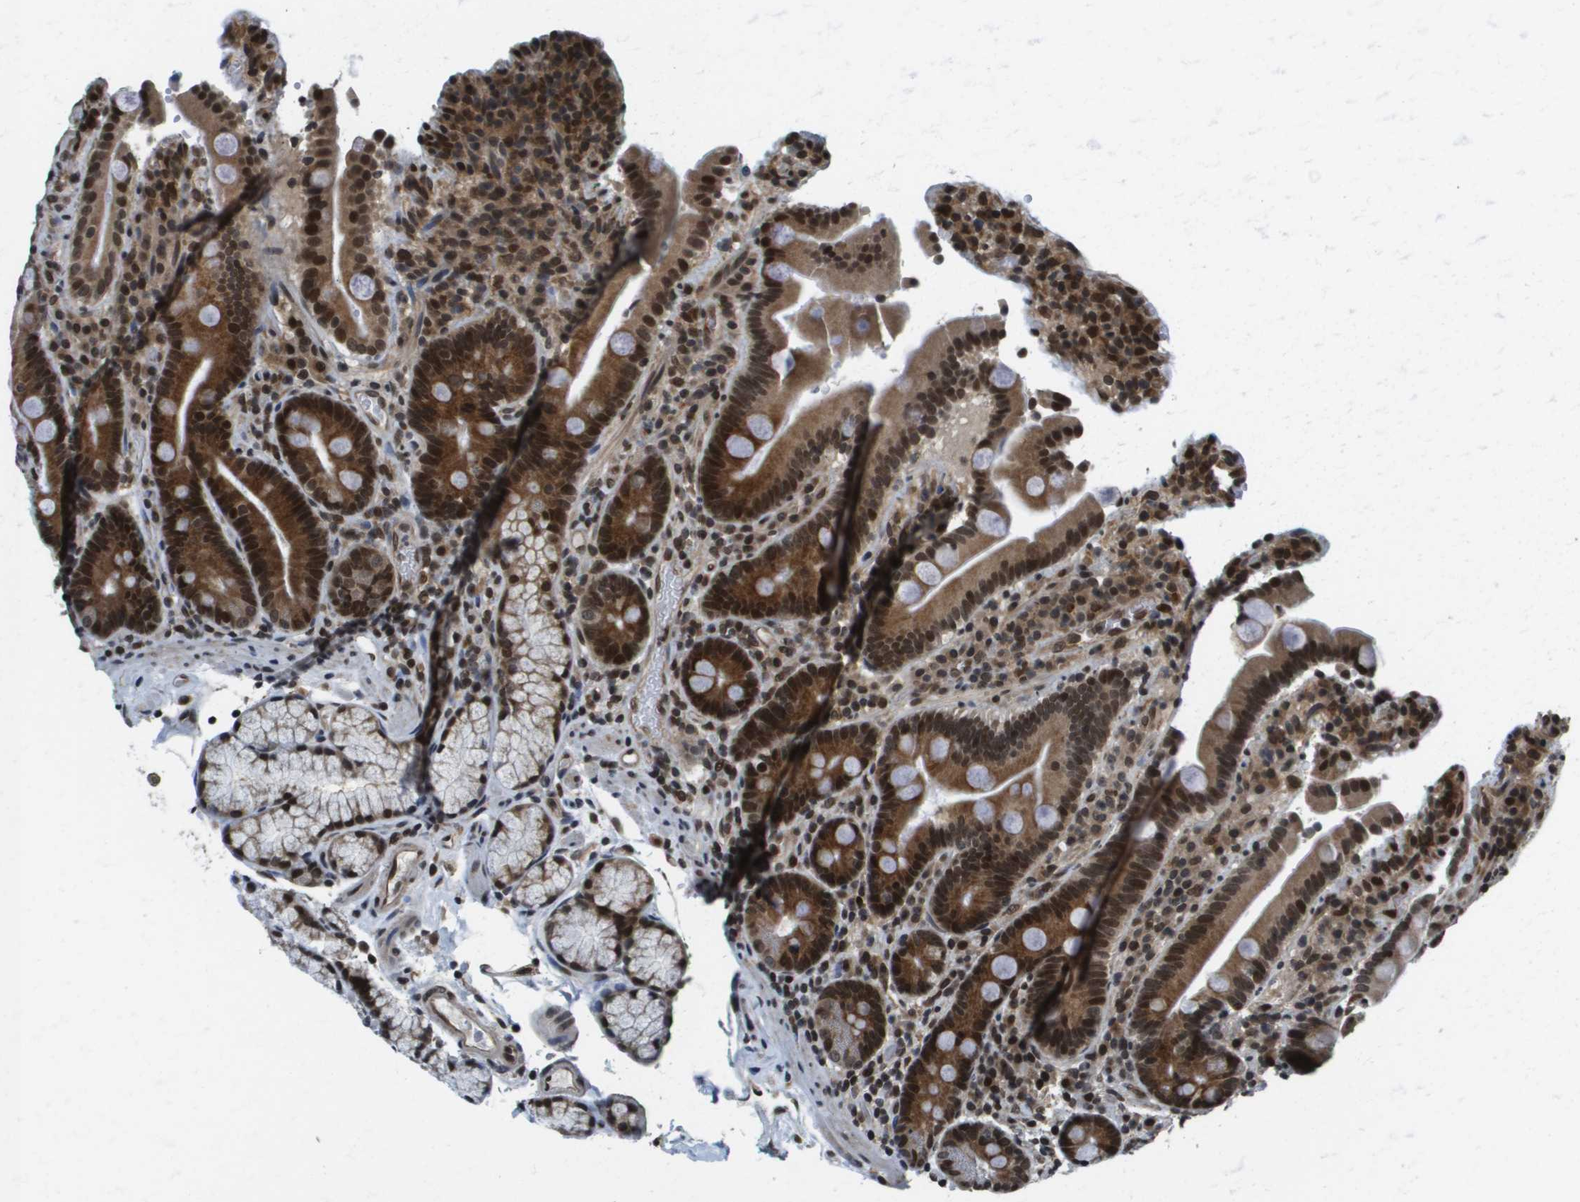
{"staining": {"intensity": "strong", "quantity": ">75%", "location": "cytoplasmic/membranous,nuclear"}, "tissue": "duodenum", "cell_type": "Glandular cells", "image_type": "normal", "snomed": [{"axis": "morphology", "description": "Normal tissue, NOS"}, {"axis": "topography", "description": "Small intestine, NOS"}], "caption": "High-power microscopy captured an immunohistochemistry (IHC) image of normal duodenum, revealing strong cytoplasmic/membranous,nuclear positivity in approximately >75% of glandular cells.", "gene": "RECQL4", "patient": {"sex": "female", "age": 71}}